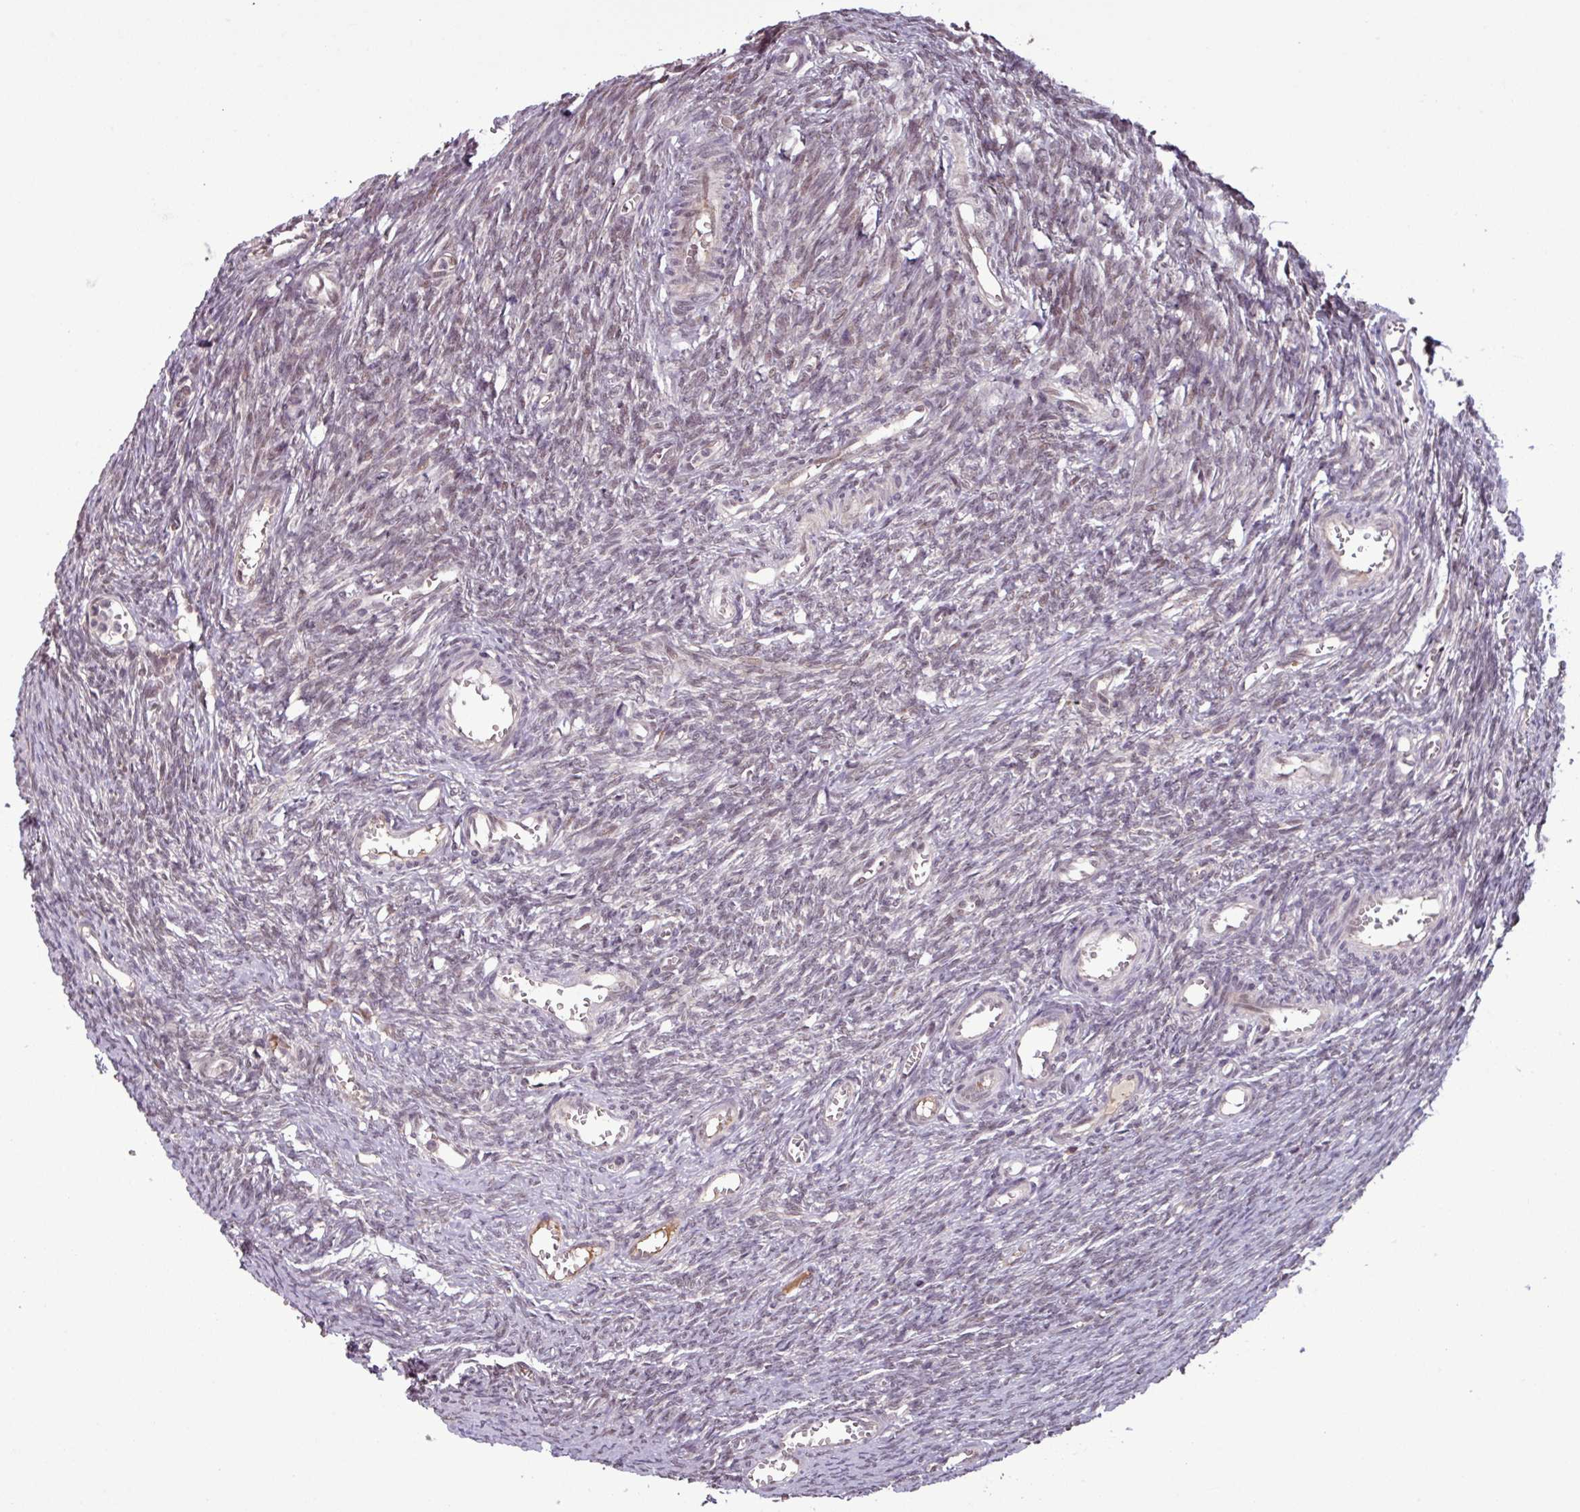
{"staining": {"intensity": "moderate", "quantity": "25%-75%", "location": "nuclear"}, "tissue": "ovary", "cell_type": "Ovarian stroma cells", "image_type": "normal", "snomed": [{"axis": "morphology", "description": "Normal tissue, NOS"}, {"axis": "topography", "description": "Ovary"}], "caption": "Protein staining by immunohistochemistry reveals moderate nuclear positivity in about 25%-75% of ovarian stroma cells in benign ovary. (brown staining indicates protein expression, while blue staining denotes nuclei).", "gene": "NOB1", "patient": {"sex": "female", "age": 44}}